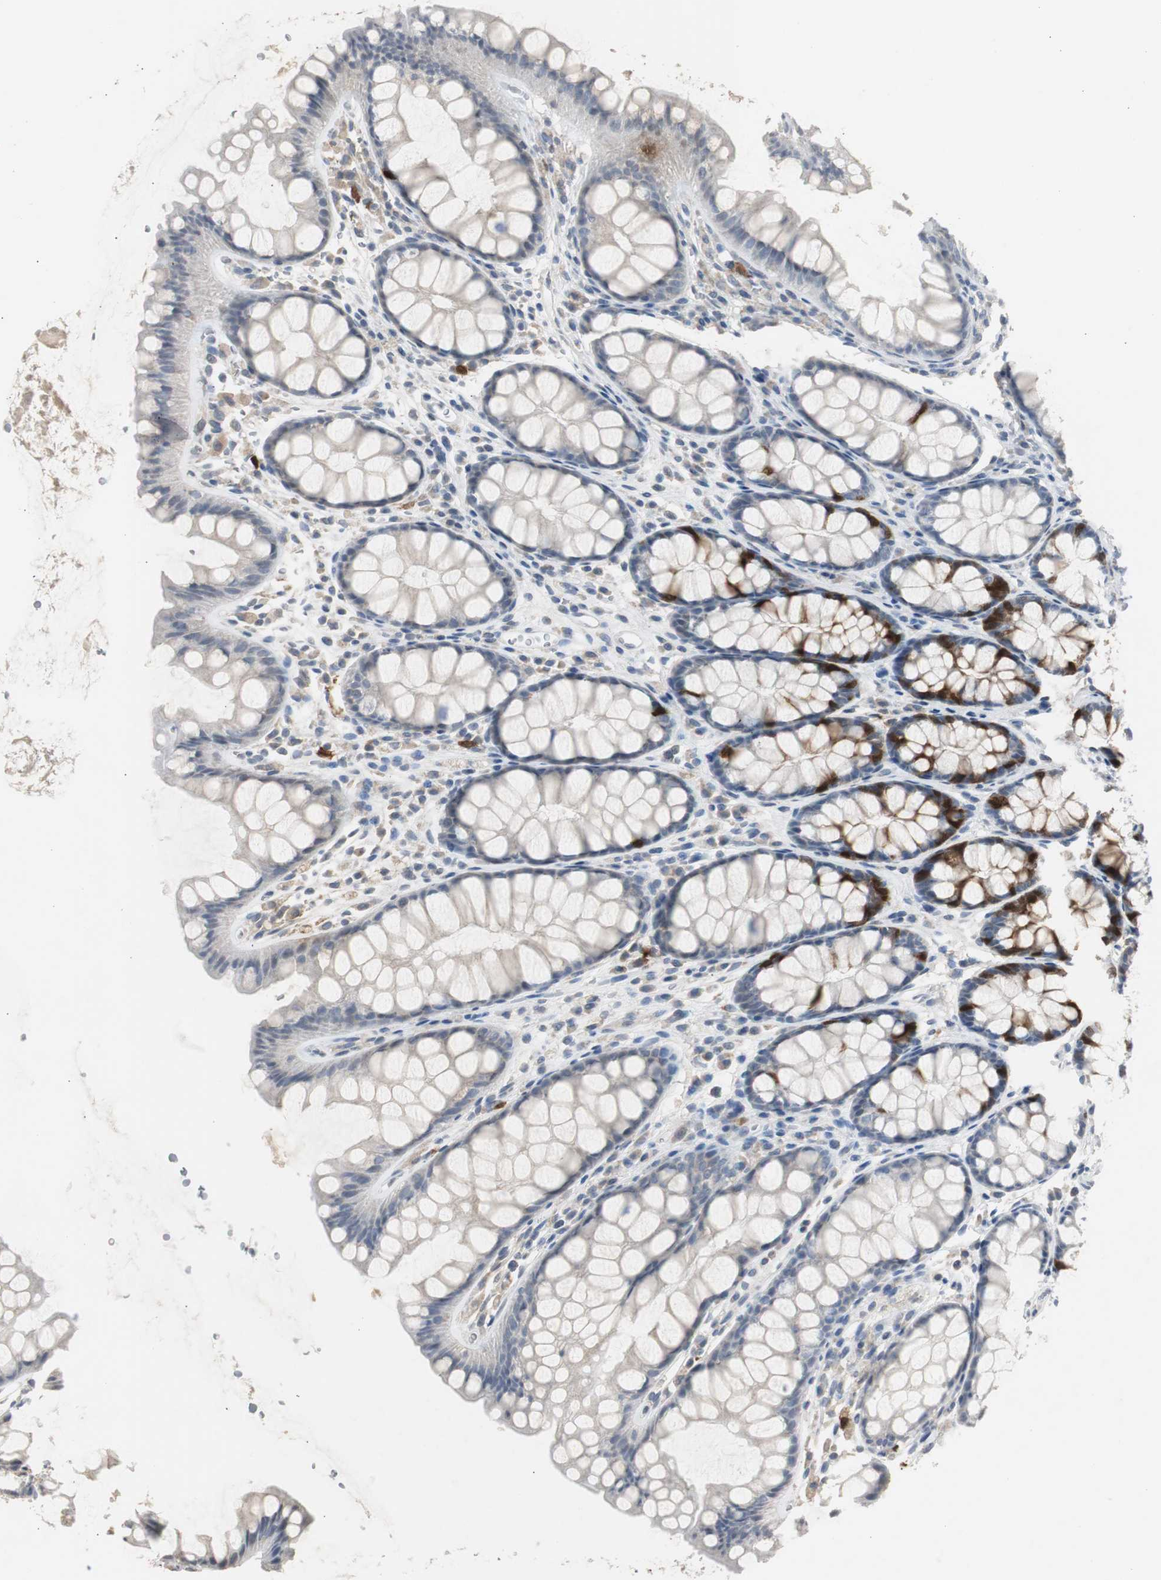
{"staining": {"intensity": "negative", "quantity": "none", "location": "none"}, "tissue": "colon", "cell_type": "Endothelial cells", "image_type": "normal", "snomed": [{"axis": "morphology", "description": "Normal tissue, NOS"}, {"axis": "topography", "description": "Colon"}], "caption": "Immunohistochemistry image of normal human colon stained for a protein (brown), which shows no expression in endothelial cells.", "gene": "TK1", "patient": {"sex": "female", "age": 55}}